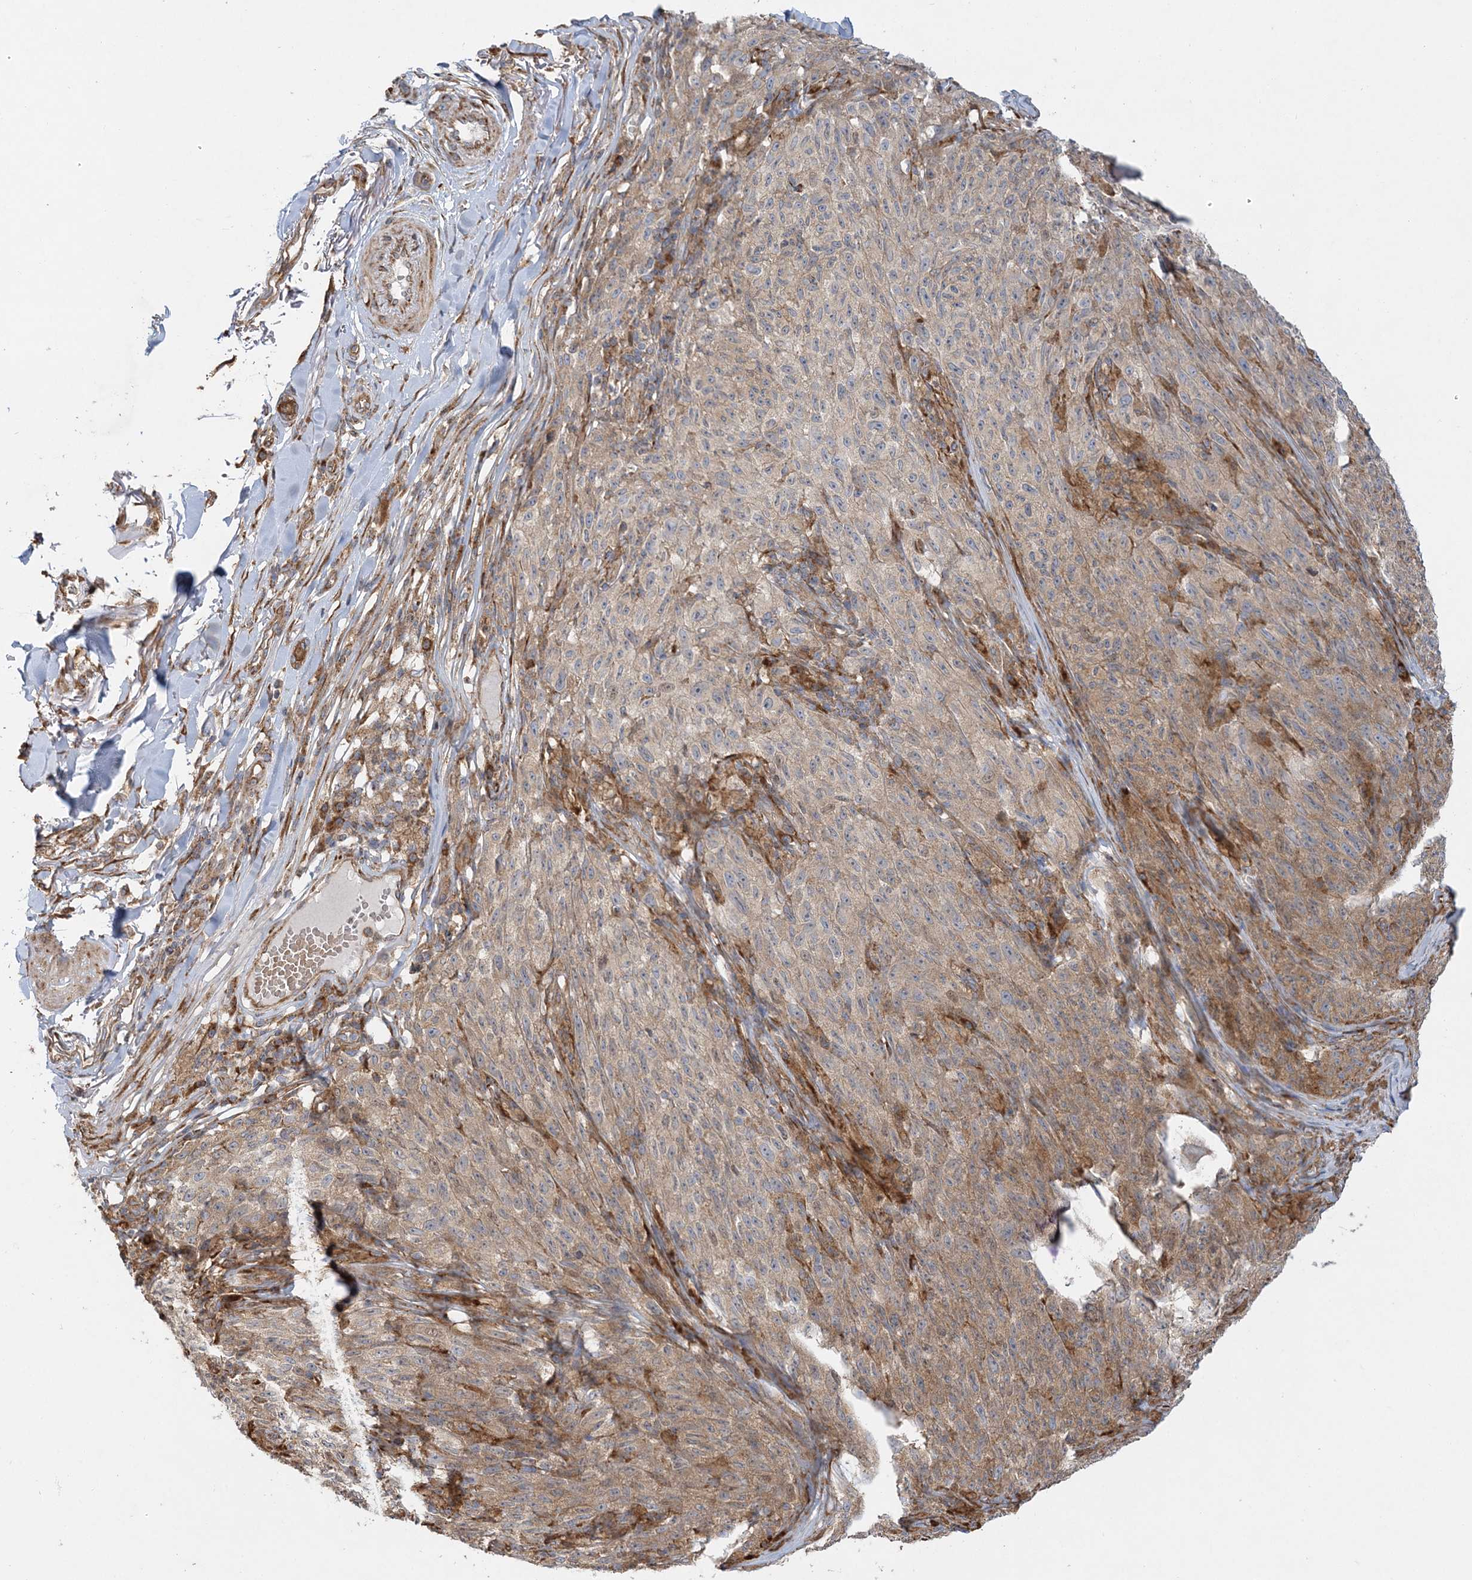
{"staining": {"intensity": "weak", "quantity": ">75%", "location": "cytoplasmic/membranous"}, "tissue": "melanoma", "cell_type": "Tumor cells", "image_type": "cancer", "snomed": [{"axis": "morphology", "description": "Malignant melanoma, NOS"}, {"axis": "topography", "description": "Skin"}], "caption": "A high-resolution histopathology image shows immunohistochemistry (IHC) staining of melanoma, which demonstrates weak cytoplasmic/membranous positivity in approximately >75% of tumor cells.", "gene": "ZFYVE16", "patient": {"sex": "female", "age": 82}}